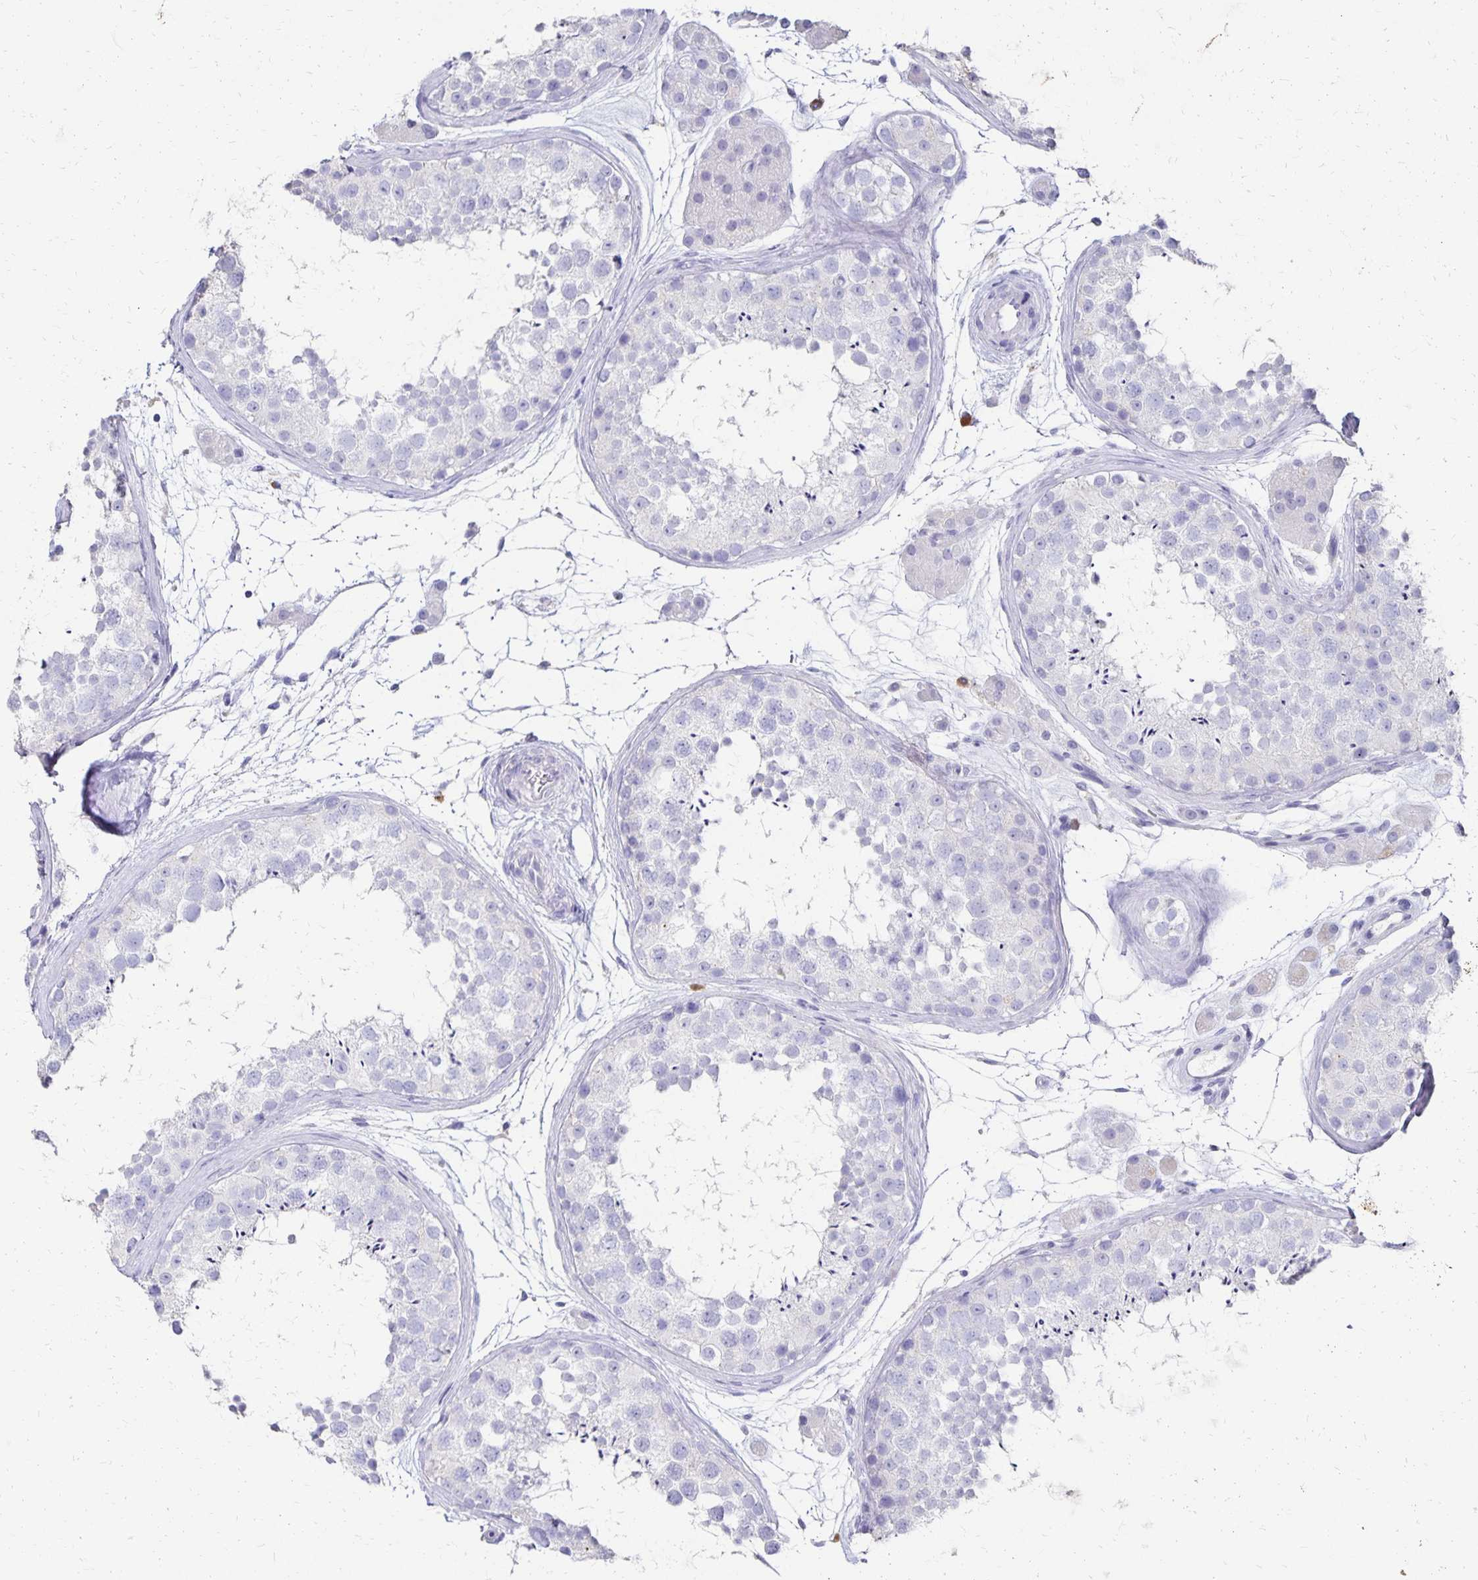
{"staining": {"intensity": "negative", "quantity": "none", "location": "none"}, "tissue": "testis", "cell_type": "Cells in seminiferous ducts", "image_type": "normal", "snomed": [{"axis": "morphology", "description": "Normal tissue, NOS"}, {"axis": "topography", "description": "Testis"}], "caption": "Immunohistochemistry (IHC) of normal human testis exhibits no expression in cells in seminiferous ducts. (DAB (3,3'-diaminobenzidine) immunohistochemistry (IHC) visualized using brightfield microscopy, high magnification).", "gene": "DYNLT4", "patient": {"sex": "male", "age": 41}}